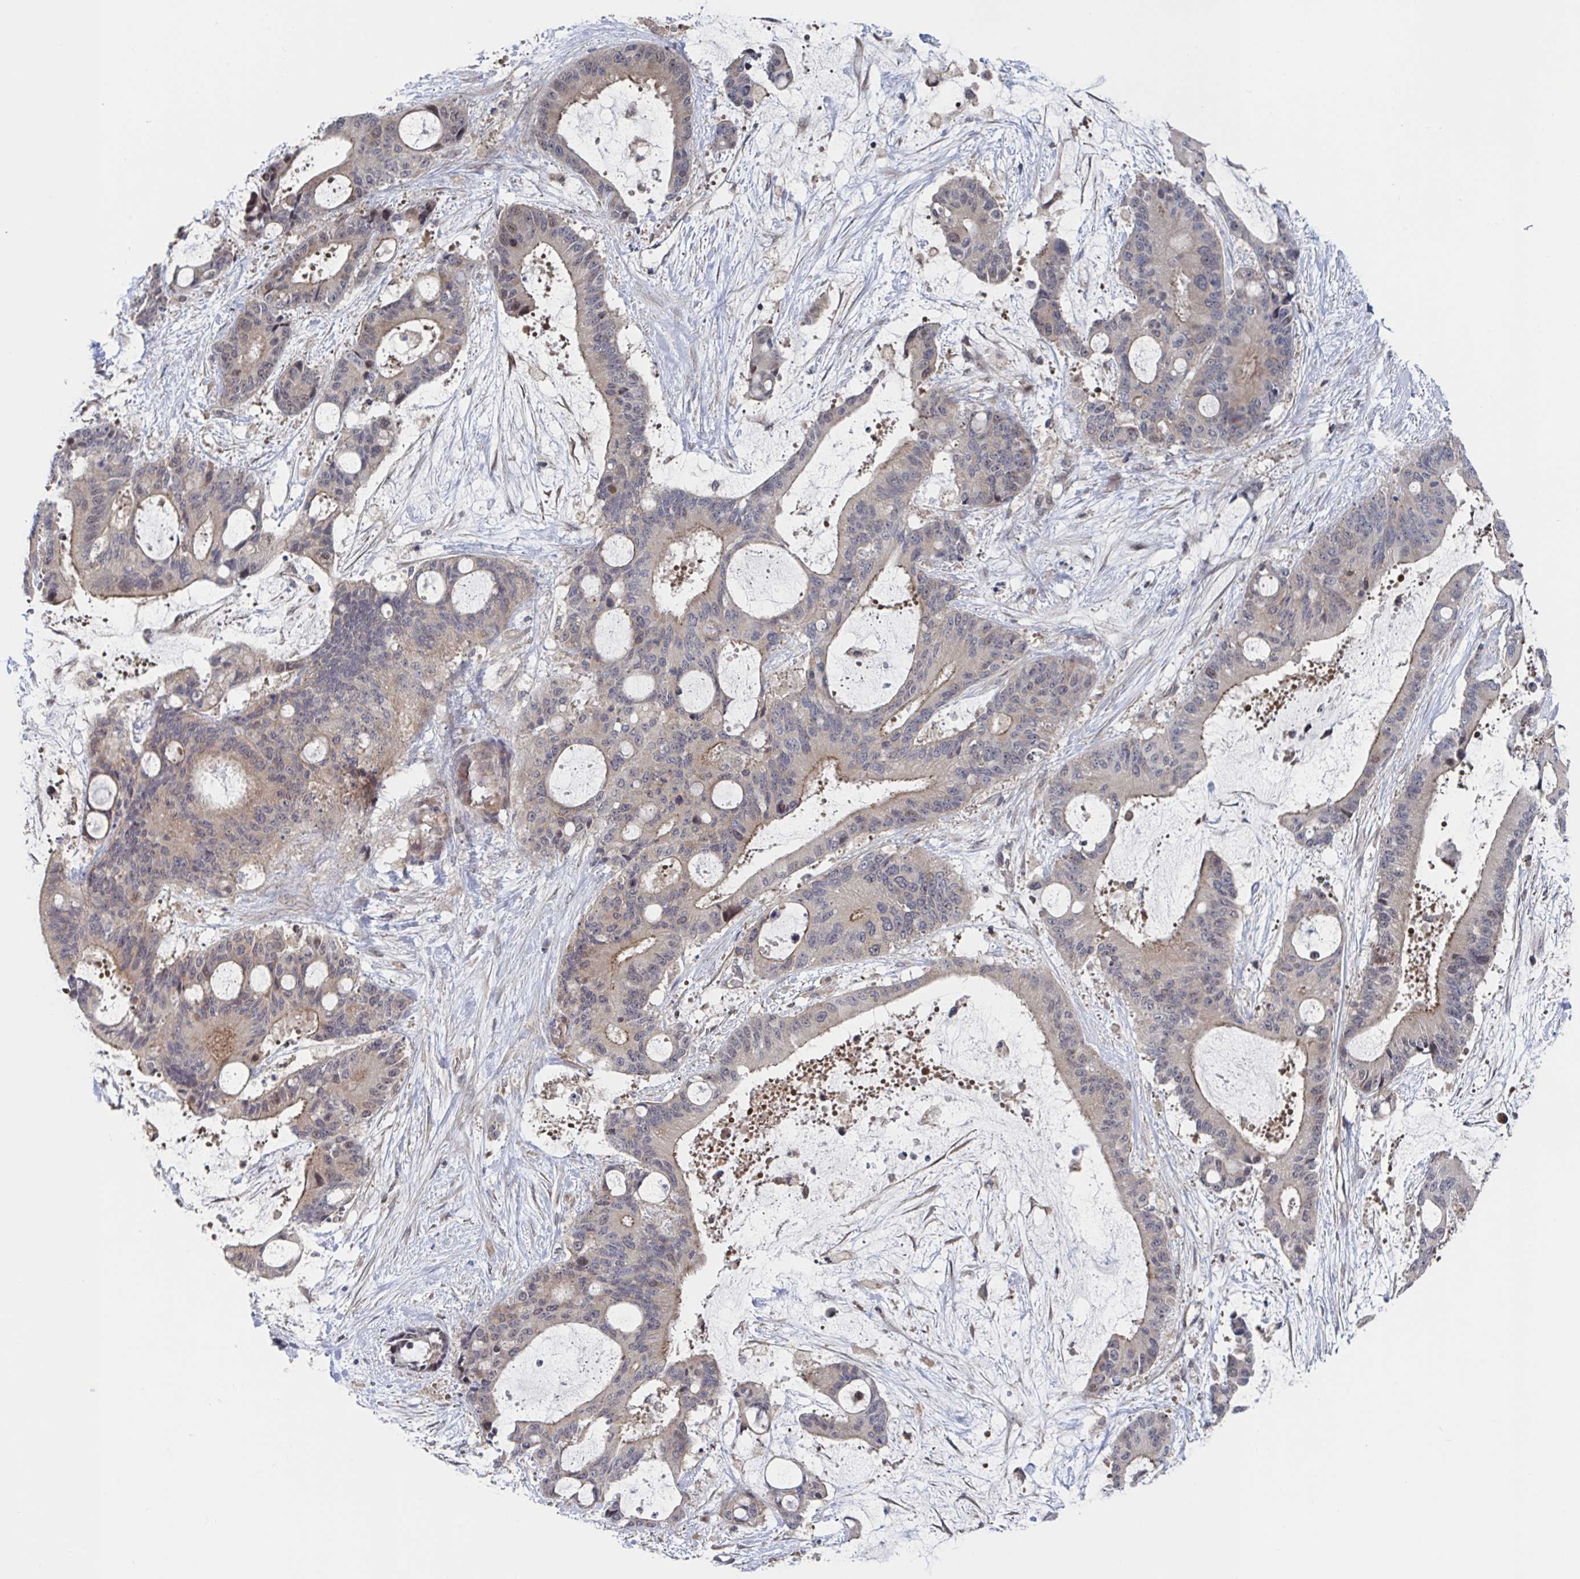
{"staining": {"intensity": "weak", "quantity": "<25%", "location": "cytoplasmic/membranous,nuclear"}, "tissue": "liver cancer", "cell_type": "Tumor cells", "image_type": "cancer", "snomed": [{"axis": "morphology", "description": "Normal tissue, NOS"}, {"axis": "morphology", "description": "Cholangiocarcinoma"}, {"axis": "topography", "description": "Liver"}, {"axis": "topography", "description": "Peripheral nerve tissue"}], "caption": "Immunohistochemical staining of liver cancer reveals no significant staining in tumor cells. The staining is performed using DAB (3,3'-diaminobenzidine) brown chromogen with nuclei counter-stained in using hematoxylin.", "gene": "DHRS12", "patient": {"sex": "female", "age": 73}}